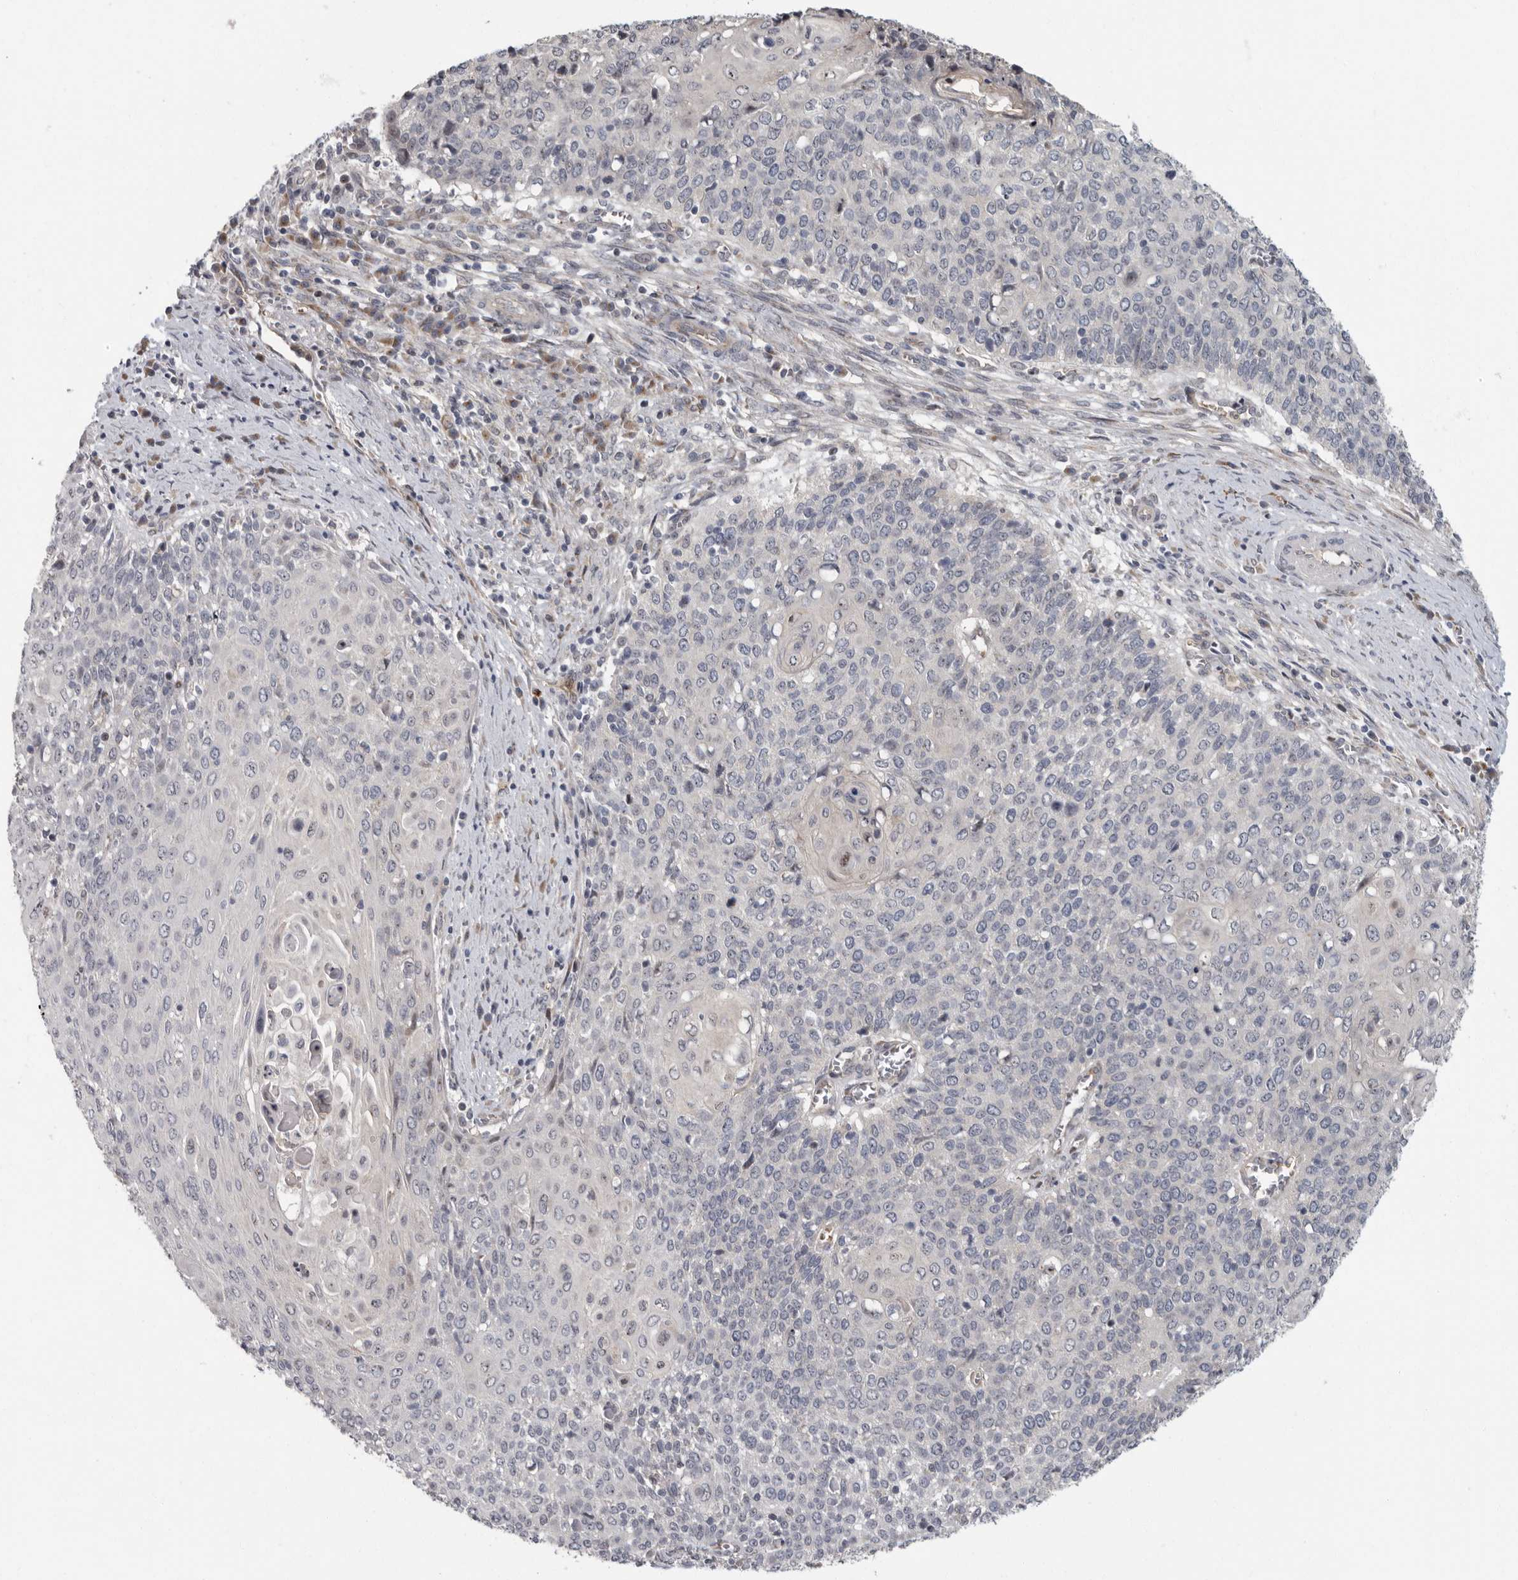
{"staining": {"intensity": "negative", "quantity": "none", "location": "none"}, "tissue": "cervical cancer", "cell_type": "Tumor cells", "image_type": "cancer", "snomed": [{"axis": "morphology", "description": "Squamous cell carcinoma, NOS"}, {"axis": "topography", "description": "Cervix"}], "caption": "Histopathology image shows no protein staining in tumor cells of cervical cancer (squamous cell carcinoma) tissue.", "gene": "PDCD11", "patient": {"sex": "female", "age": 39}}